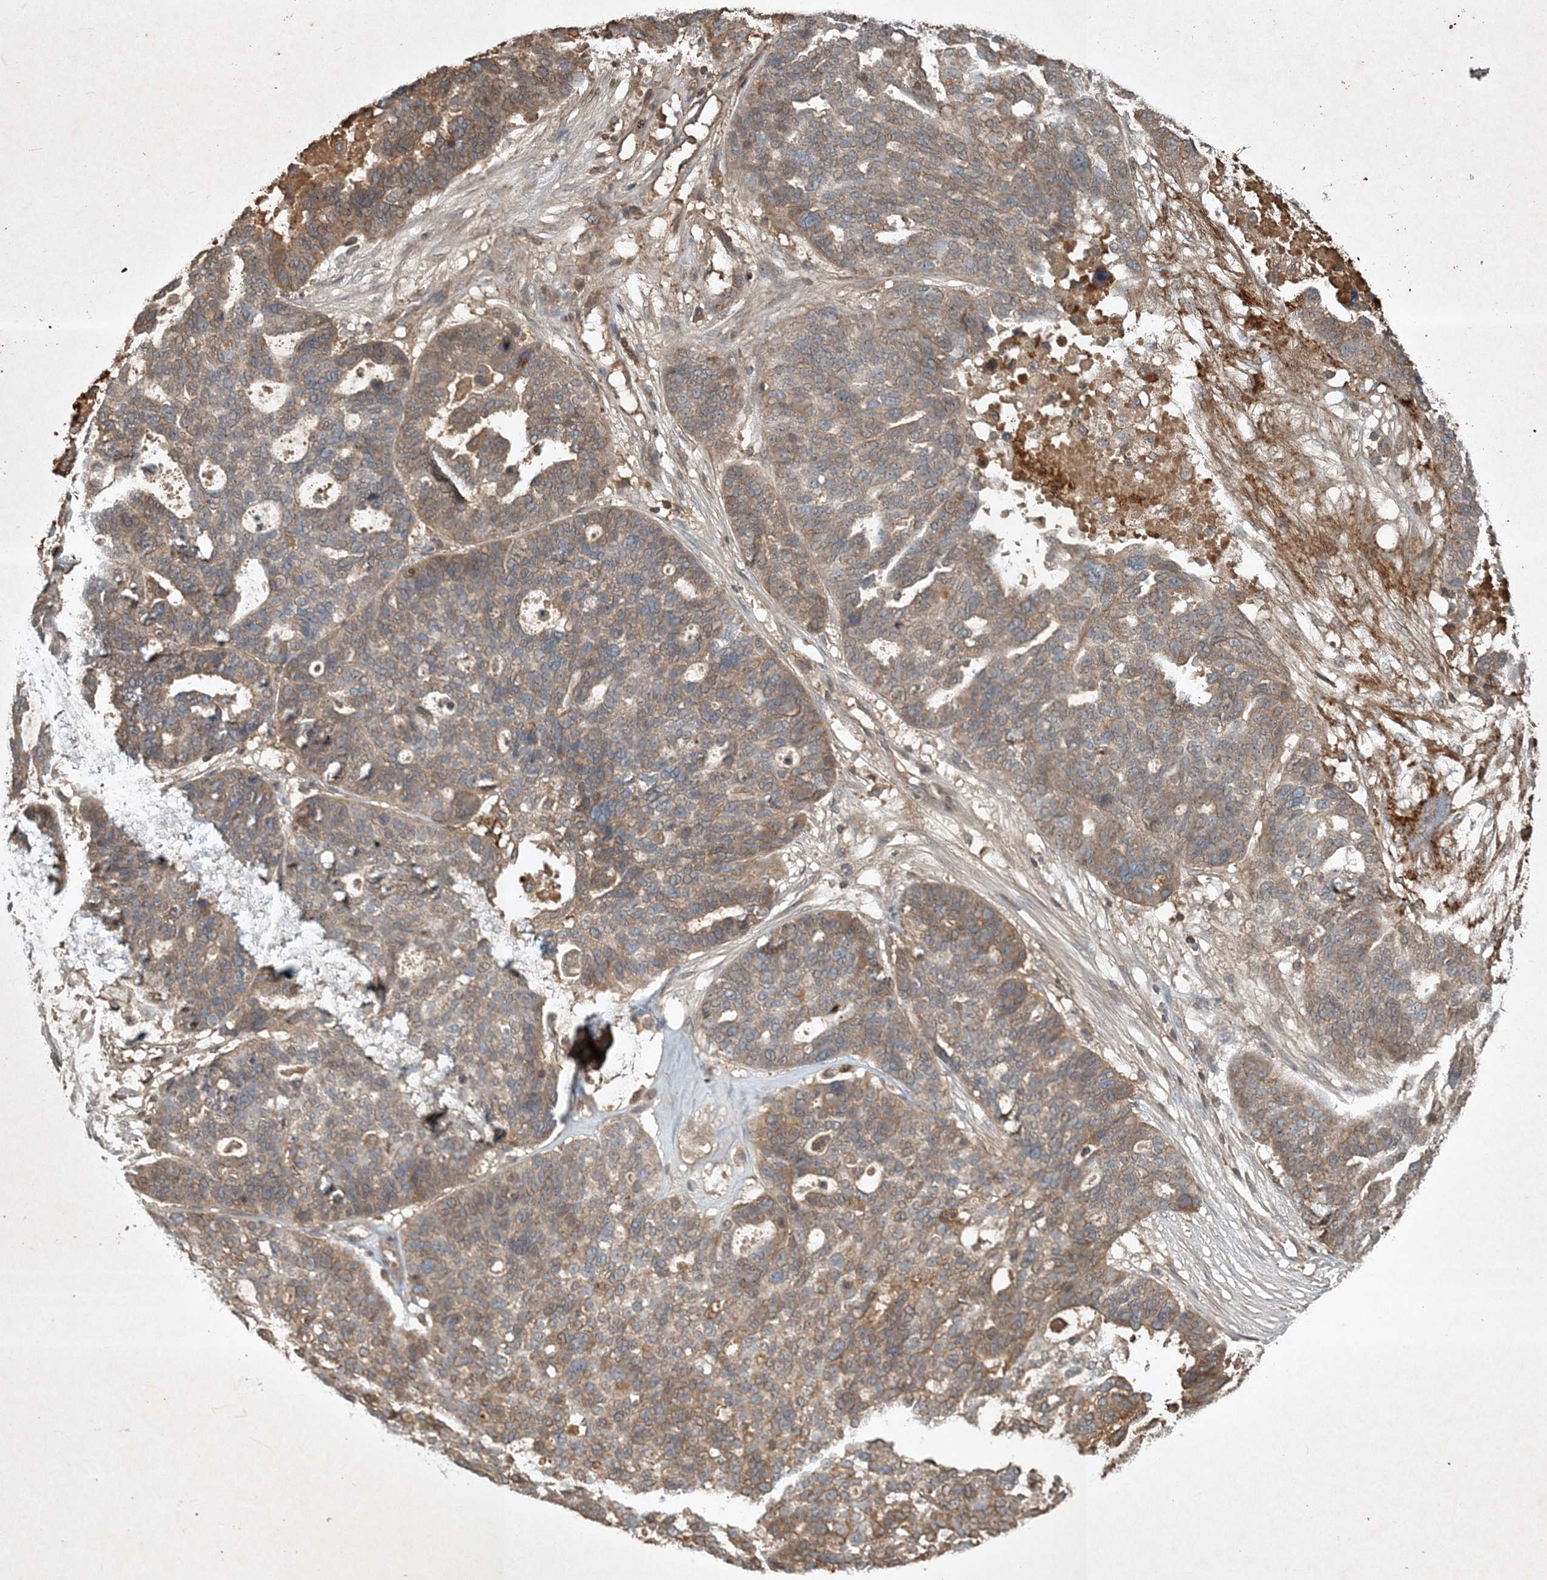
{"staining": {"intensity": "moderate", "quantity": "25%-75%", "location": "cytoplasmic/membranous"}, "tissue": "ovarian cancer", "cell_type": "Tumor cells", "image_type": "cancer", "snomed": [{"axis": "morphology", "description": "Cystadenocarcinoma, serous, NOS"}, {"axis": "topography", "description": "Ovary"}], "caption": "A photomicrograph of ovarian cancer stained for a protein reveals moderate cytoplasmic/membranous brown staining in tumor cells.", "gene": "TNFAIP6", "patient": {"sex": "female", "age": 59}}